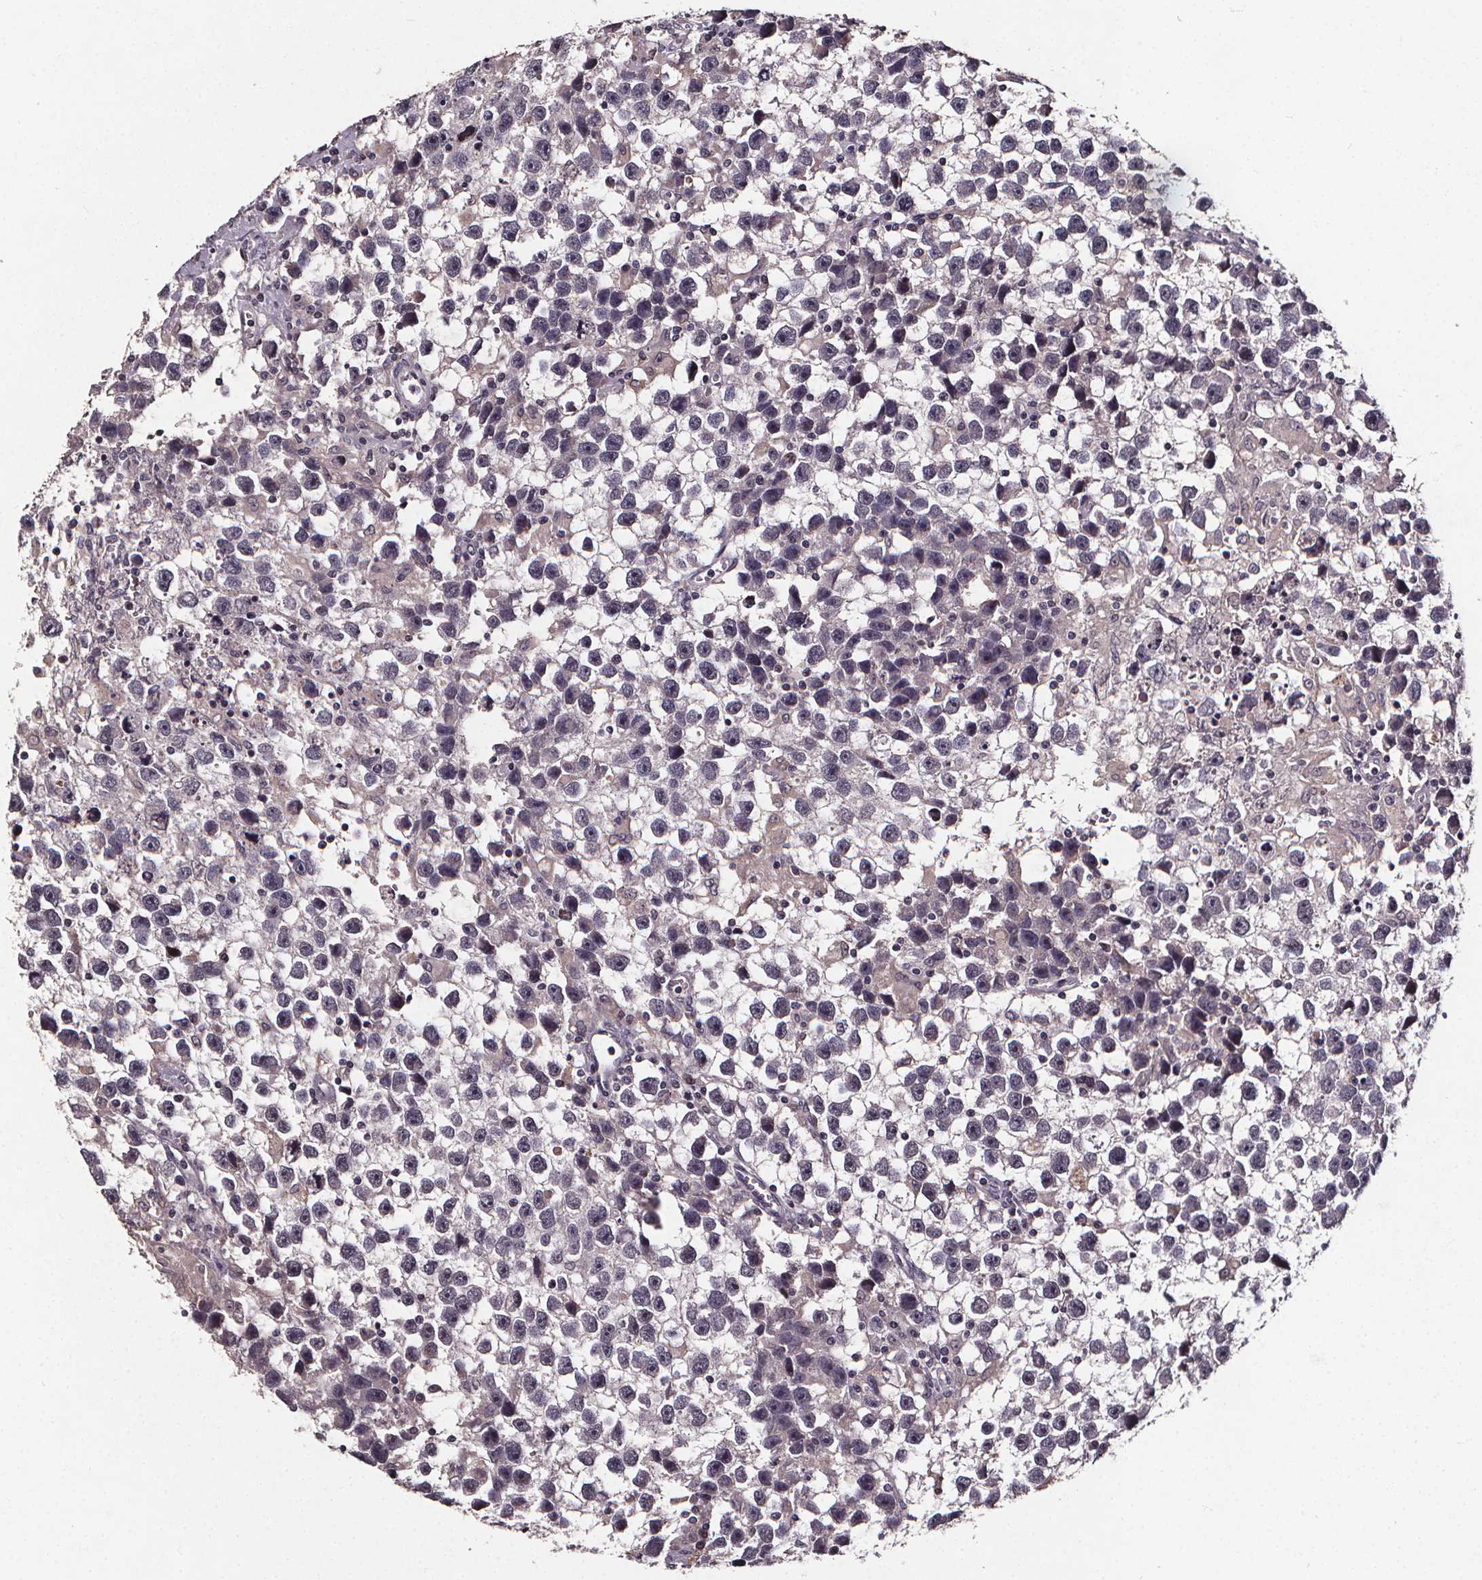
{"staining": {"intensity": "negative", "quantity": "none", "location": "none"}, "tissue": "testis cancer", "cell_type": "Tumor cells", "image_type": "cancer", "snomed": [{"axis": "morphology", "description": "Seminoma, NOS"}, {"axis": "topography", "description": "Testis"}], "caption": "Seminoma (testis) was stained to show a protein in brown. There is no significant staining in tumor cells.", "gene": "SPAG8", "patient": {"sex": "male", "age": 43}}